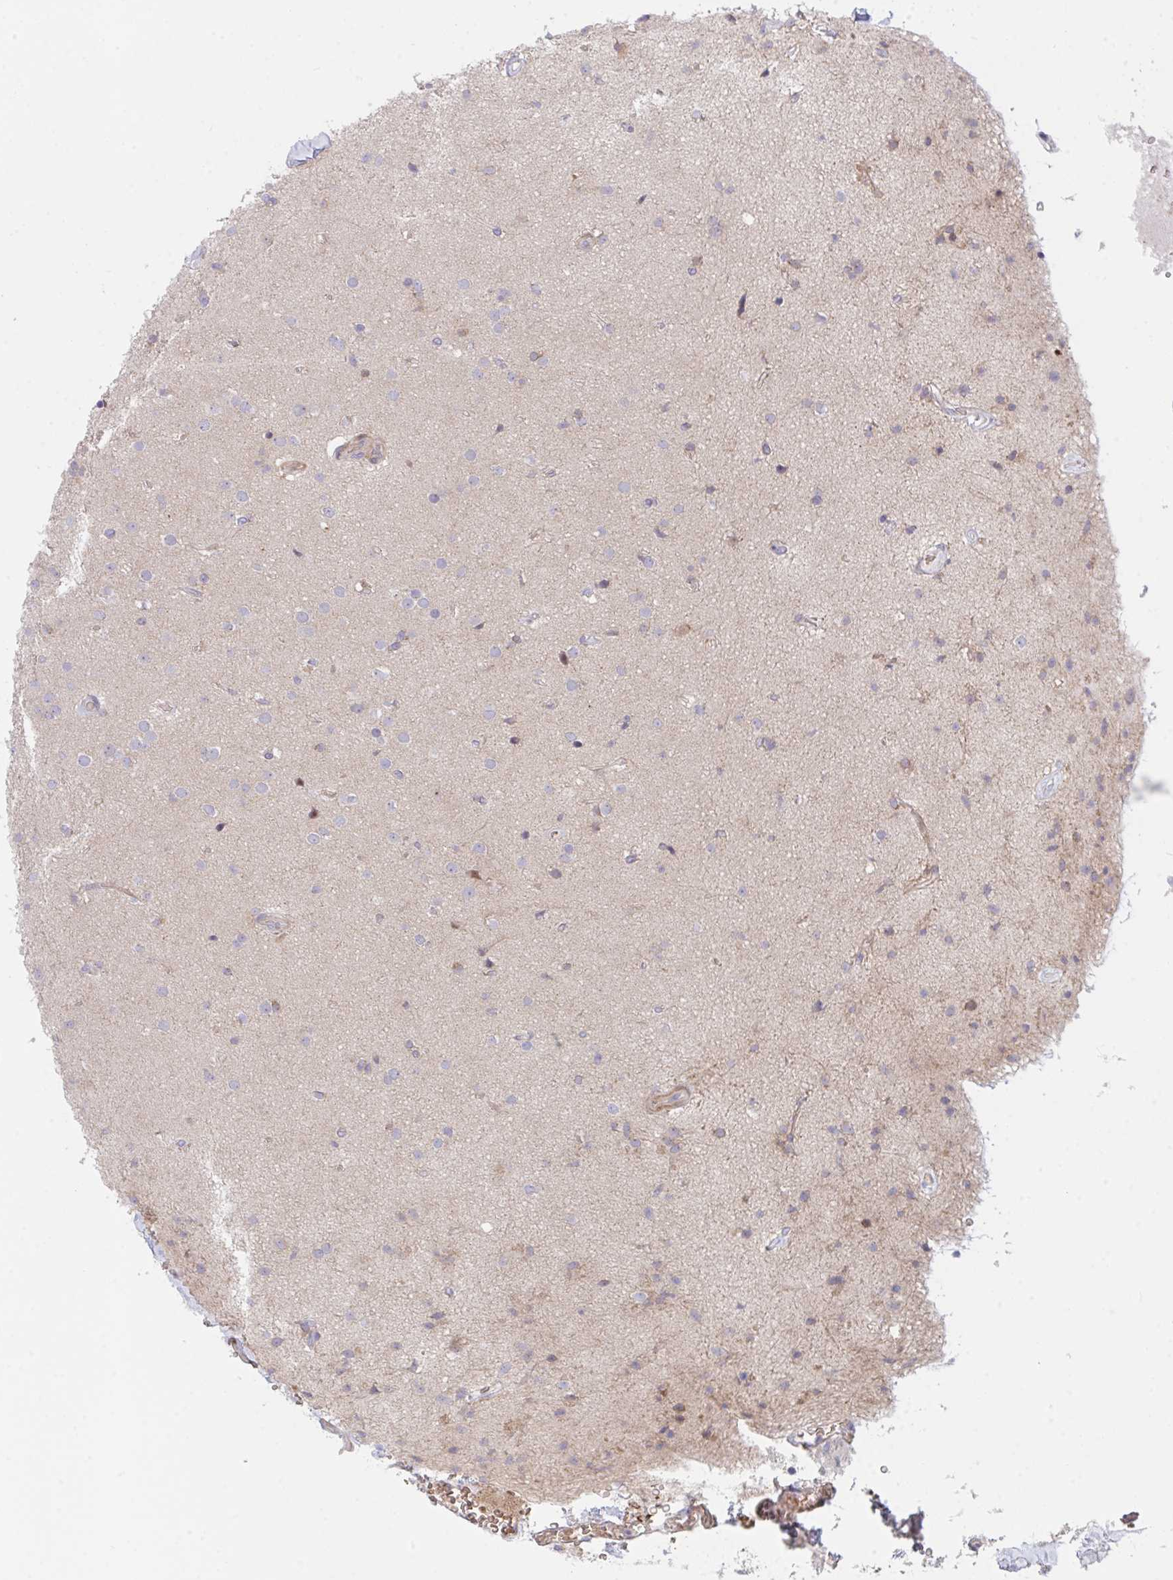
{"staining": {"intensity": "negative", "quantity": "none", "location": "none"}, "tissue": "glioma", "cell_type": "Tumor cells", "image_type": "cancer", "snomed": [{"axis": "morphology", "description": "Glioma, malignant, Low grade"}, {"axis": "topography", "description": "Brain"}], "caption": "Photomicrograph shows no significant protein positivity in tumor cells of malignant glioma (low-grade).", "gene": "TNFSF4", "patient": {"sex": "male", "age": 65}}